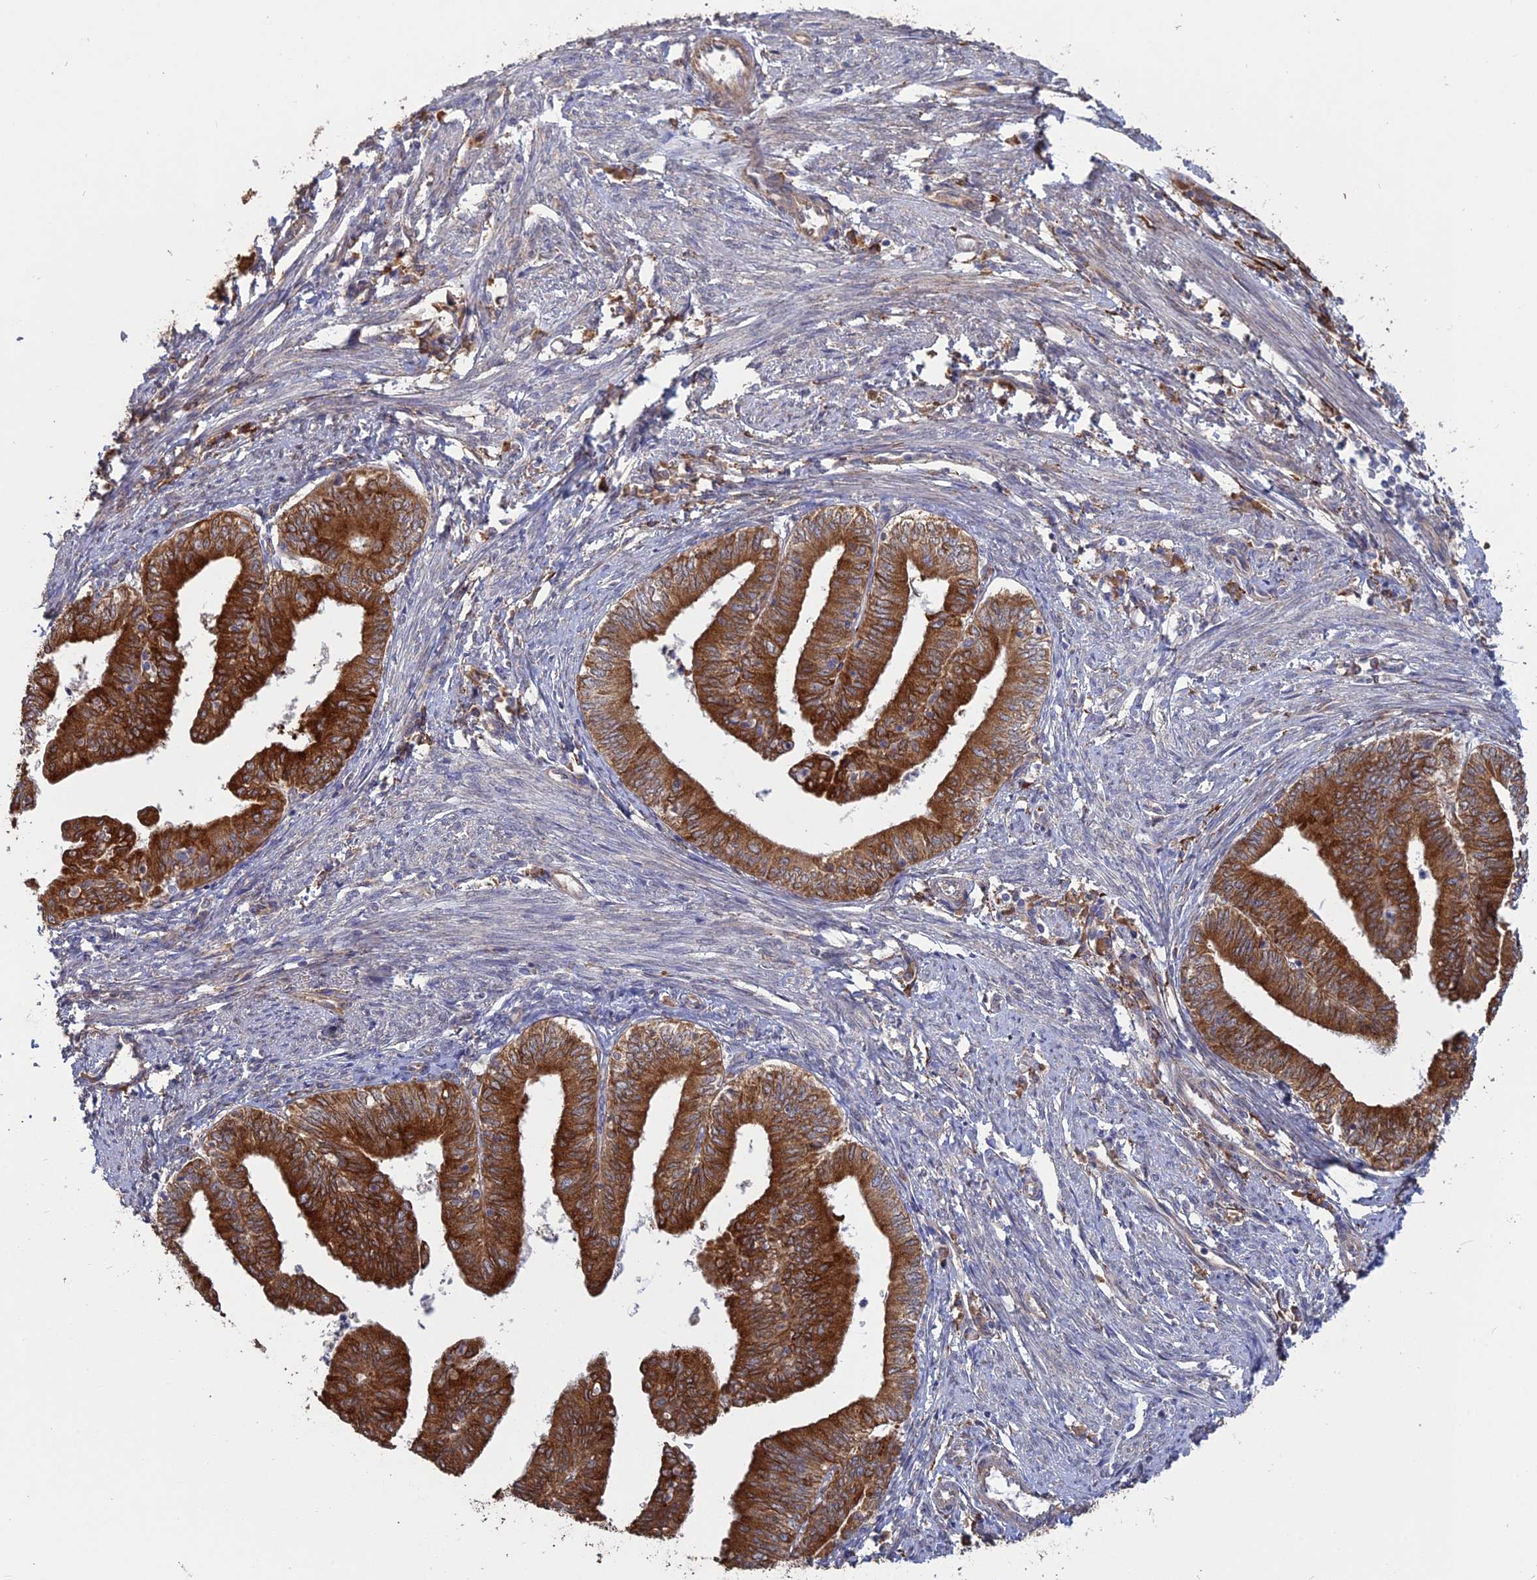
{"staining": {"intensity": "strong", "quantity": ">75%", "location": "cytoplasmic/membranous"}, "tissue": "endometrial cancer", "cell_type": "Tumor cells", "image_type": "cancer", "snomed": [{"axis": "morphology", "description": "Adenocarcinoma, NOS"}, {"axis": "topography", "description": "Endometrium"}], "caption": "A brown stain shows strong cytoplasmic/membranous positivity of a protein in human endometrial cancer tumor cells.", "gene": "PPIC", "patient": {"sex": "female", "age": 66}}